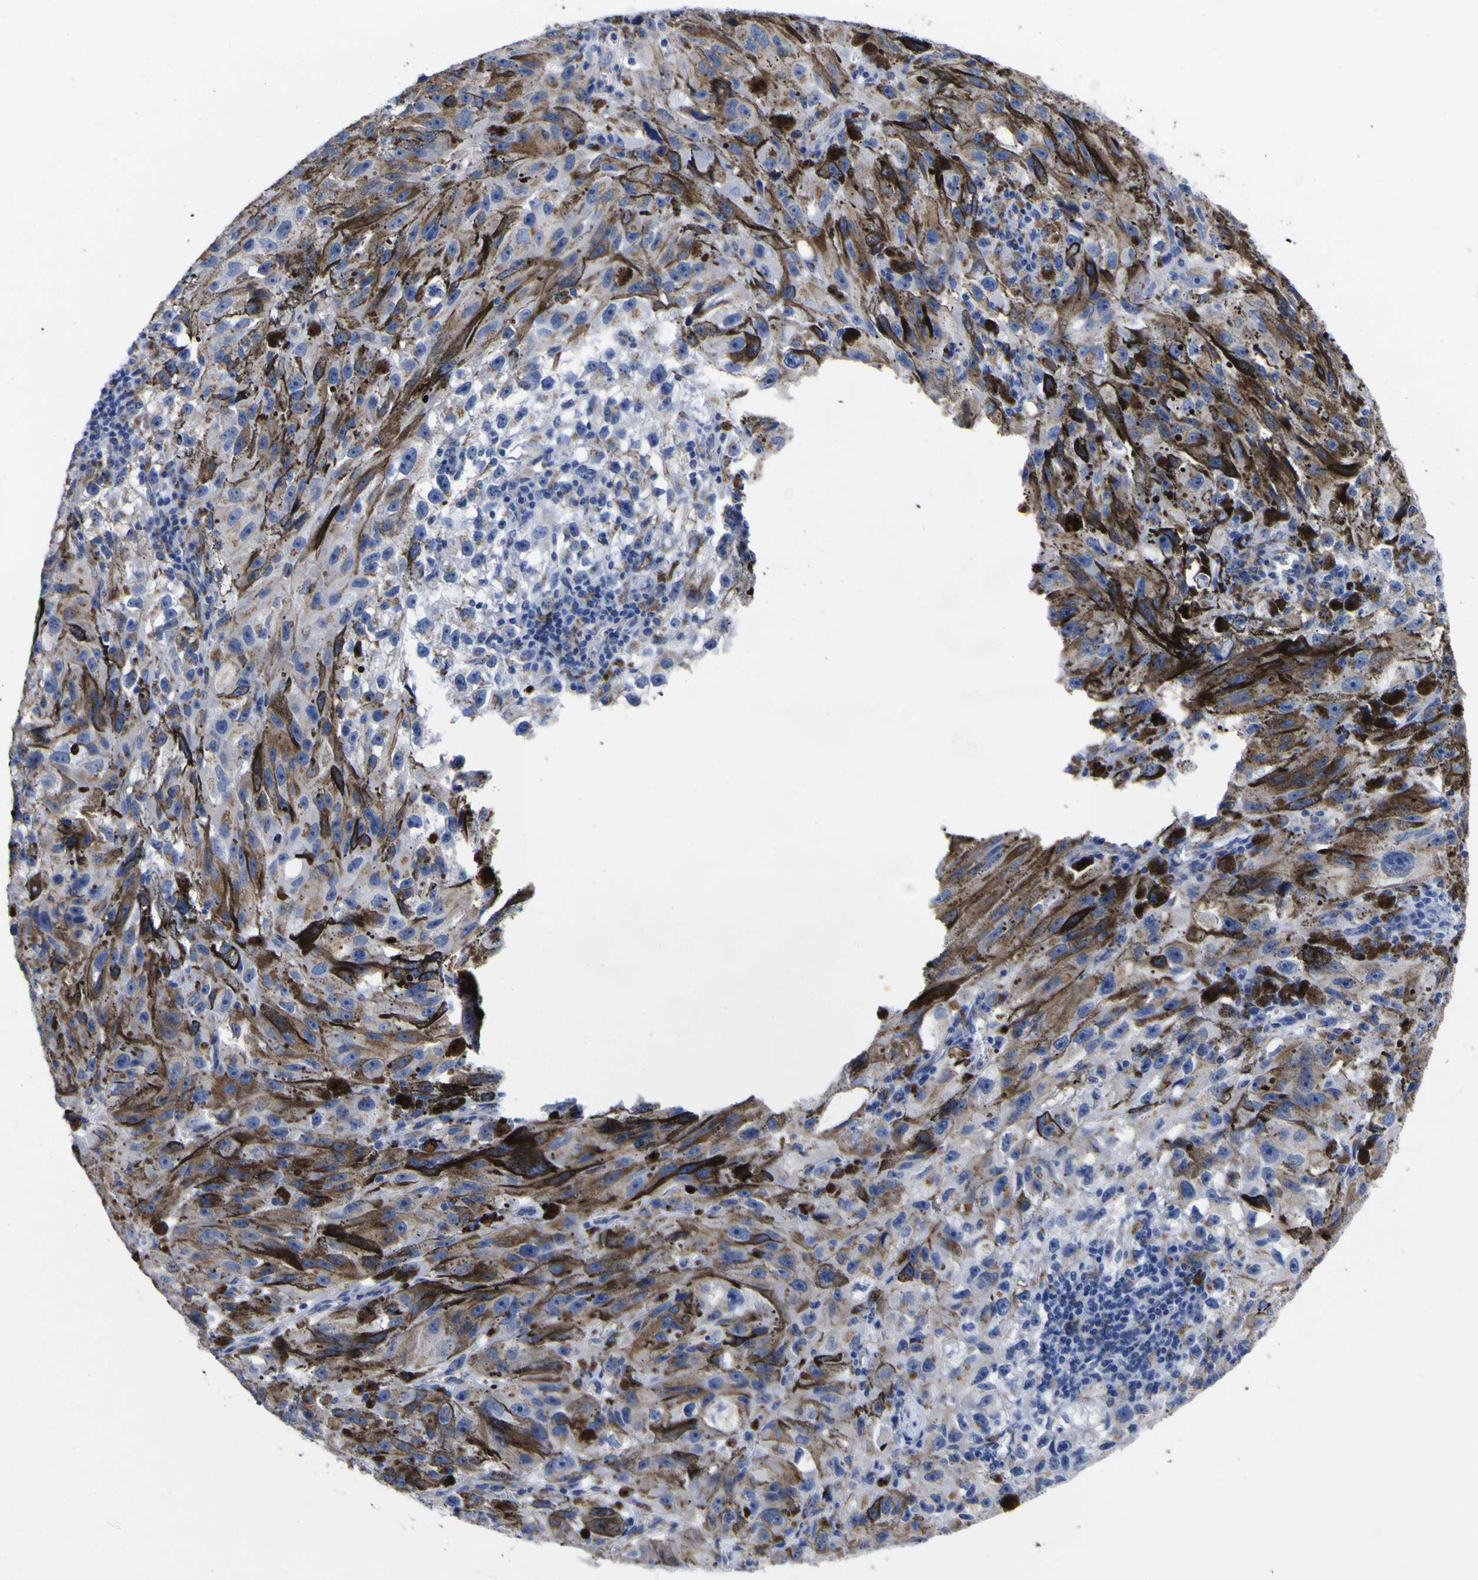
{"staining": {"intensity": "weak", "quantity": "<25%", "location": "cytoplasmic/membranous"}, "tissue": "melanoma", "cell_type": "Tumor cells", "image_type": "cancer", "snomed": [{"axis": "morphology", "description": "Malignant melanoma, NOS"}, {"axis": "topography", "description": "Skin"}], "caption": "This is a histopathology image of IHC staining of malignant melanoma, which shows no staining in tumor cells. (Brightfield microscopy of DAB (3,3'-diaminobenzidine) immunohistochemistry at high magnification).", "gene": "GOLM1", "patient": {"sex": "female", "age": 104}}